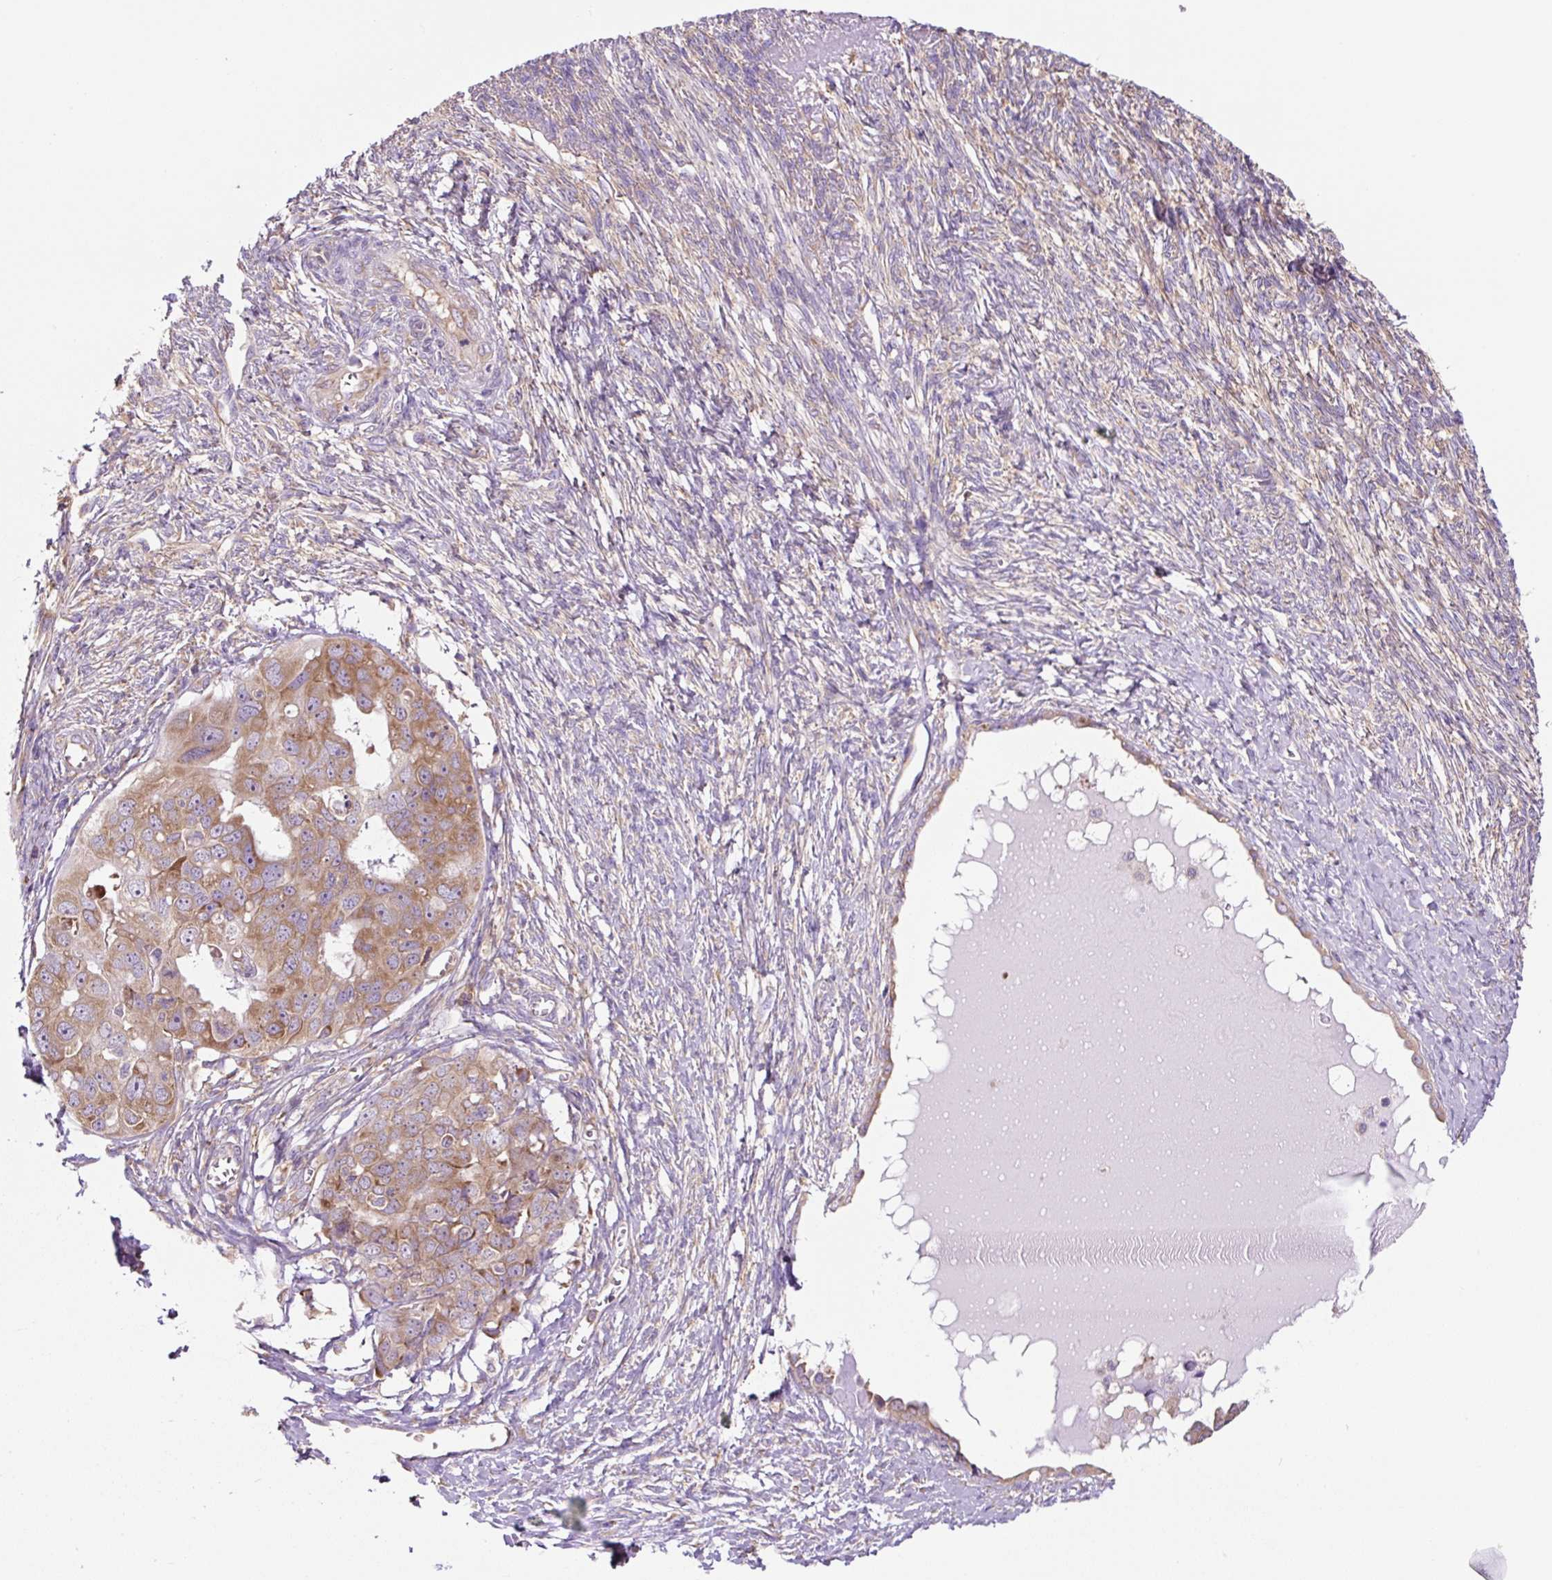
{"staining": {"intensity": "moderate", "quantity": ">75%", "location": "cytoplasmic/membranous"}, "tissue": "ovarian cancer", "cell_type": "Tumor cells", "image_type": "cancer", "snomed": [{"axis": "morphology", "description": "Carcinoma, endometroid"}, {"axis": "topography", "description": "Ovary"}], "caption": "The photomicrograph displays staining of ovarian endometroid carcinoma, revealing moderate cytoplasmic/membranous protein positivity (brown color) within tumor cells. (Stains: DAB (3,3'-diaminobenzidine) in brown, nuclei in blue, Microscopy: brightfield microscopy at high magnification).", "gene": "RPS23", "patient": {"sex": "female", "age": 70}}